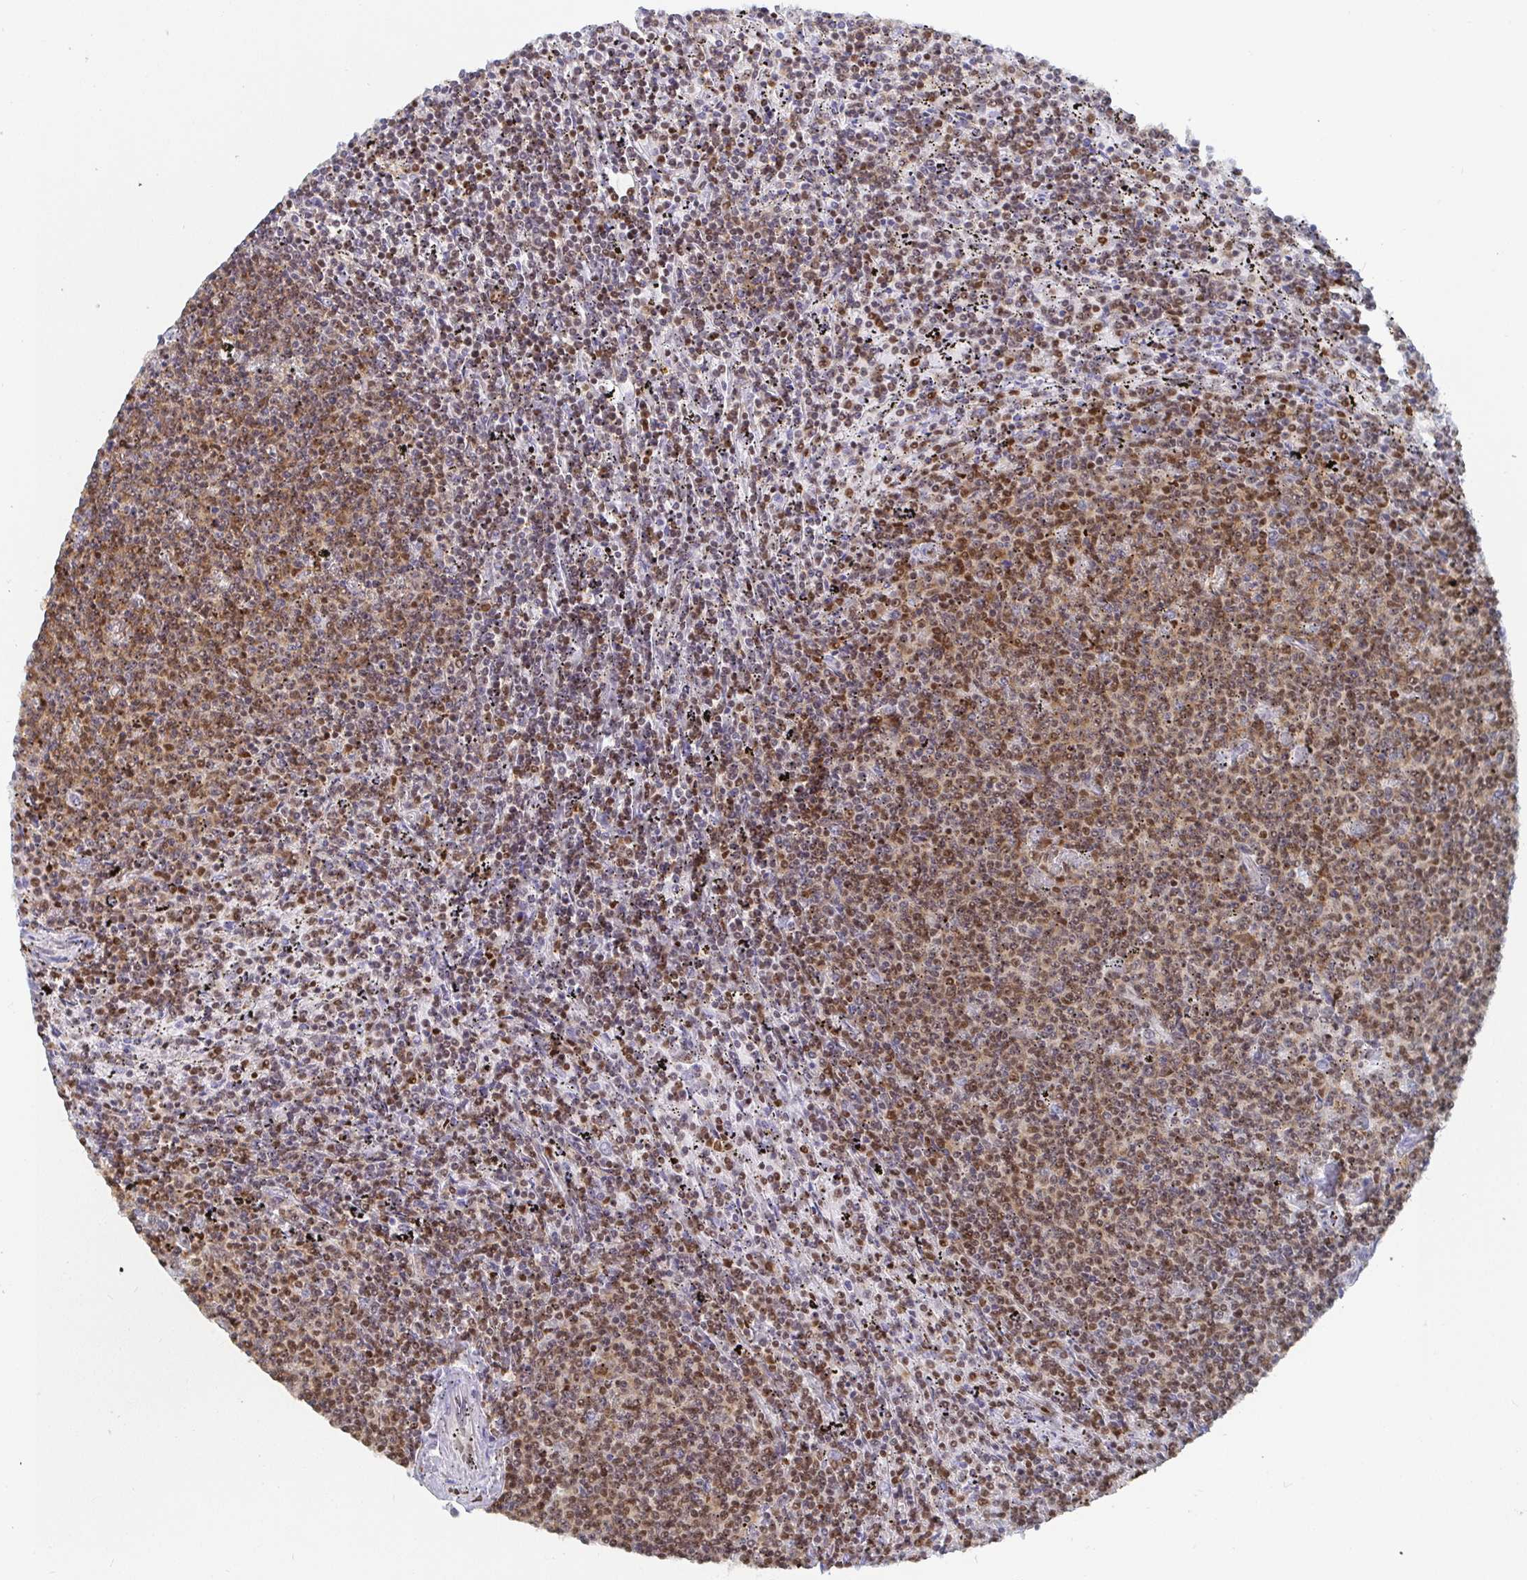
{"staining": {"intensity": "moderate", "quantity": "25%-75%", "location": "nuclear"}, "tissue": "lymphoma", "cell_type": "Tumor cells", "image_type": "cancer", "snomed": [{"axis": "morphology", "description": "Malignant lymphoma, non-Hodgkin's type, Low grade"}, {"axis": "topography", "description": "Spleen"}], "caption": "Human lymphoma stained with a protein marker shows moderate staining in tumor cells.", "gene": "EWSR1", "patient": {"sex": "female", "age": 50}}